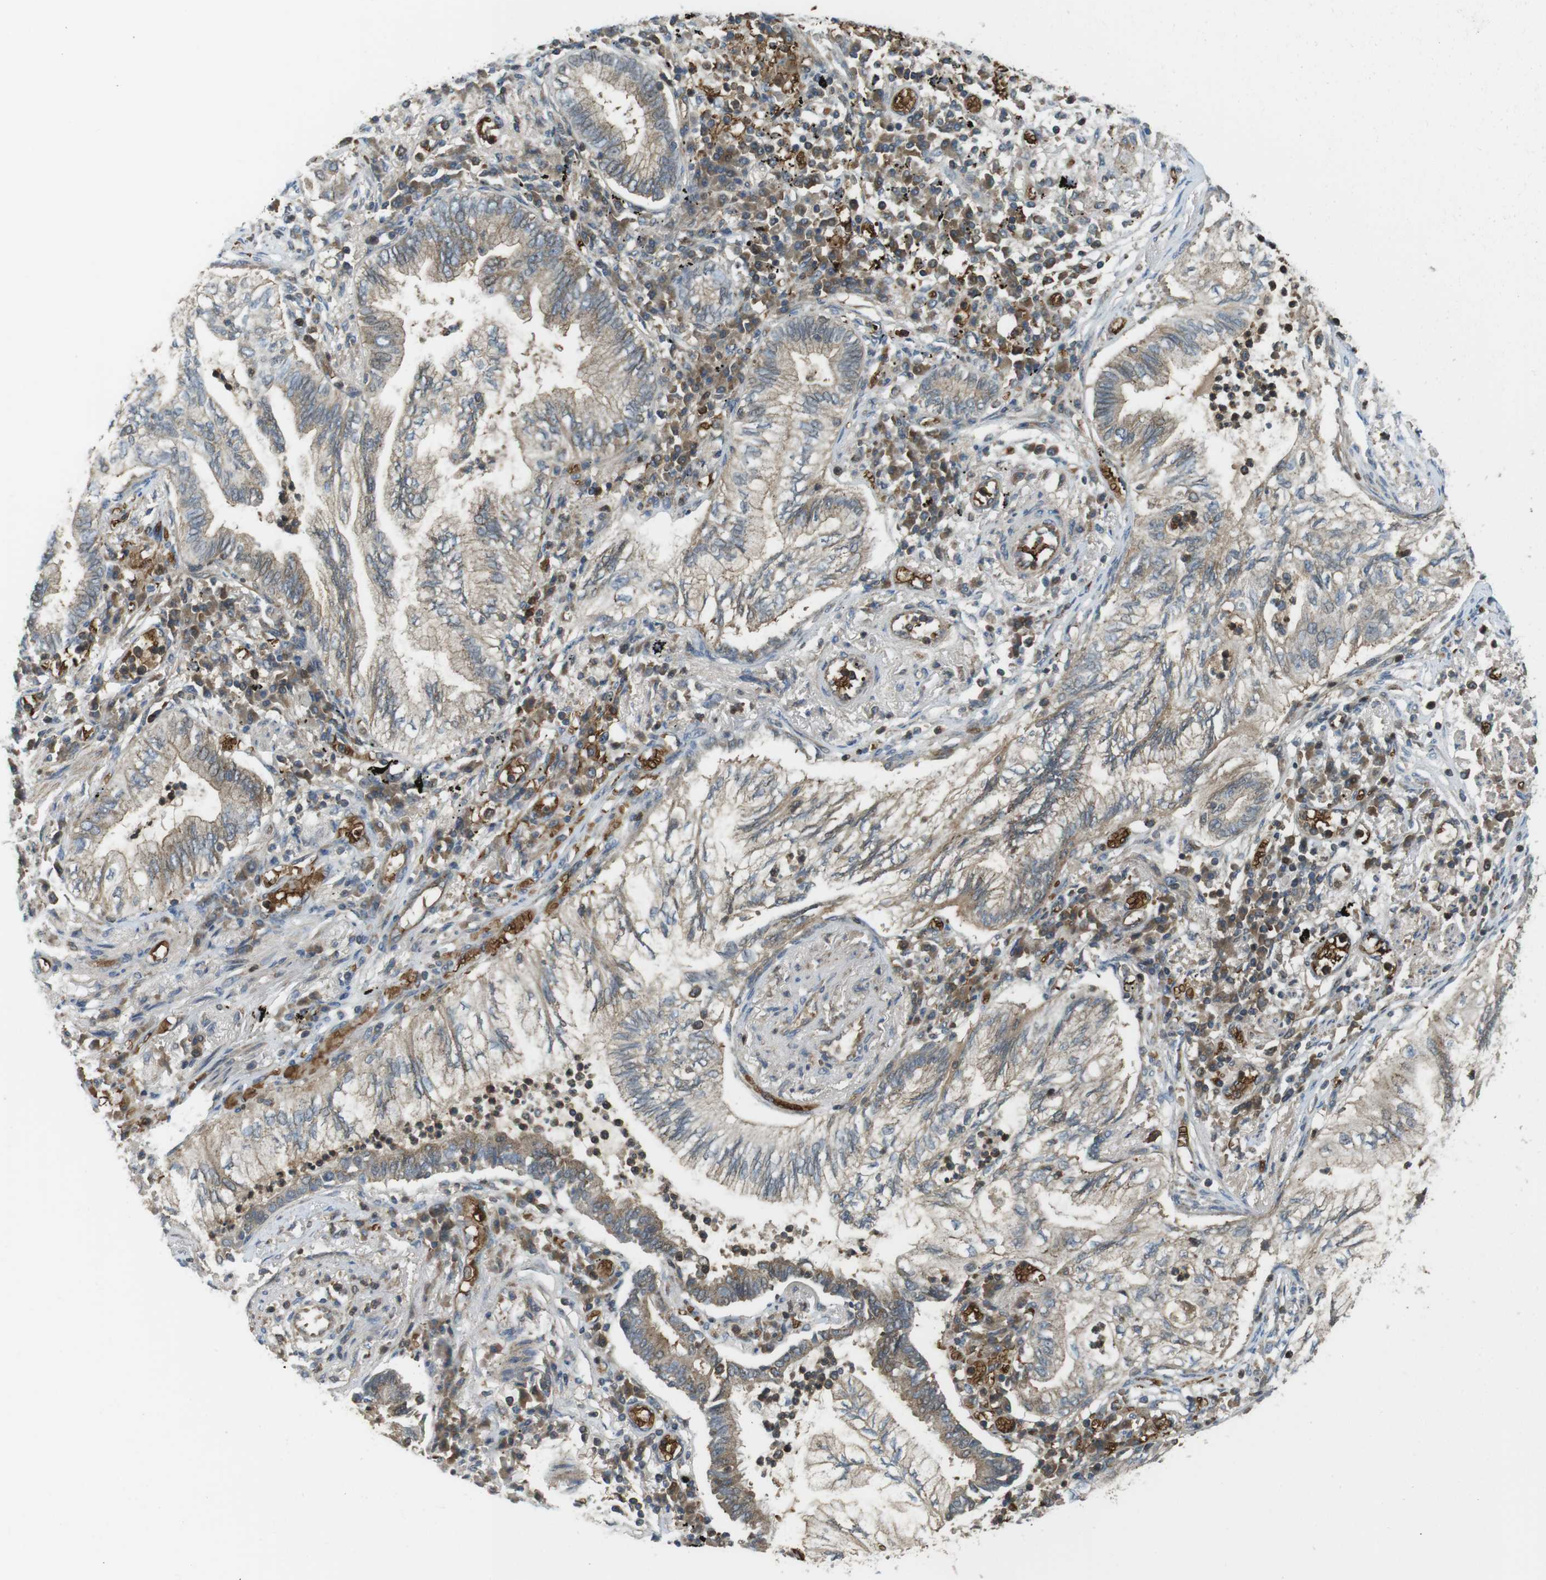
{"staining": {"intensity": "weak", "quantity": ">75%", "location": "cytoplasmic/membranous"}, "tissue": "lung cancer", "cell_type": "Tumor cells", "image_type": "cancer", "snomed": [{"axis": "morphology", "description": "Normal tissue, NOS"}, {"axis": "morphology", "description": "Adenocarcinoma, NOS"}, {"axis": "topography", "description": "Bronchus"}, {"axis": "topography", "description": "Lung"}], "caption": "Human adenocarcinoma (lung) stained for a protein (brown) reveals weak cytoplasmic/membranous positive positivity in about >75% of tumor cells.", "gene": "LRRC3B", "patient": {"sex": "female", "age": 70}}